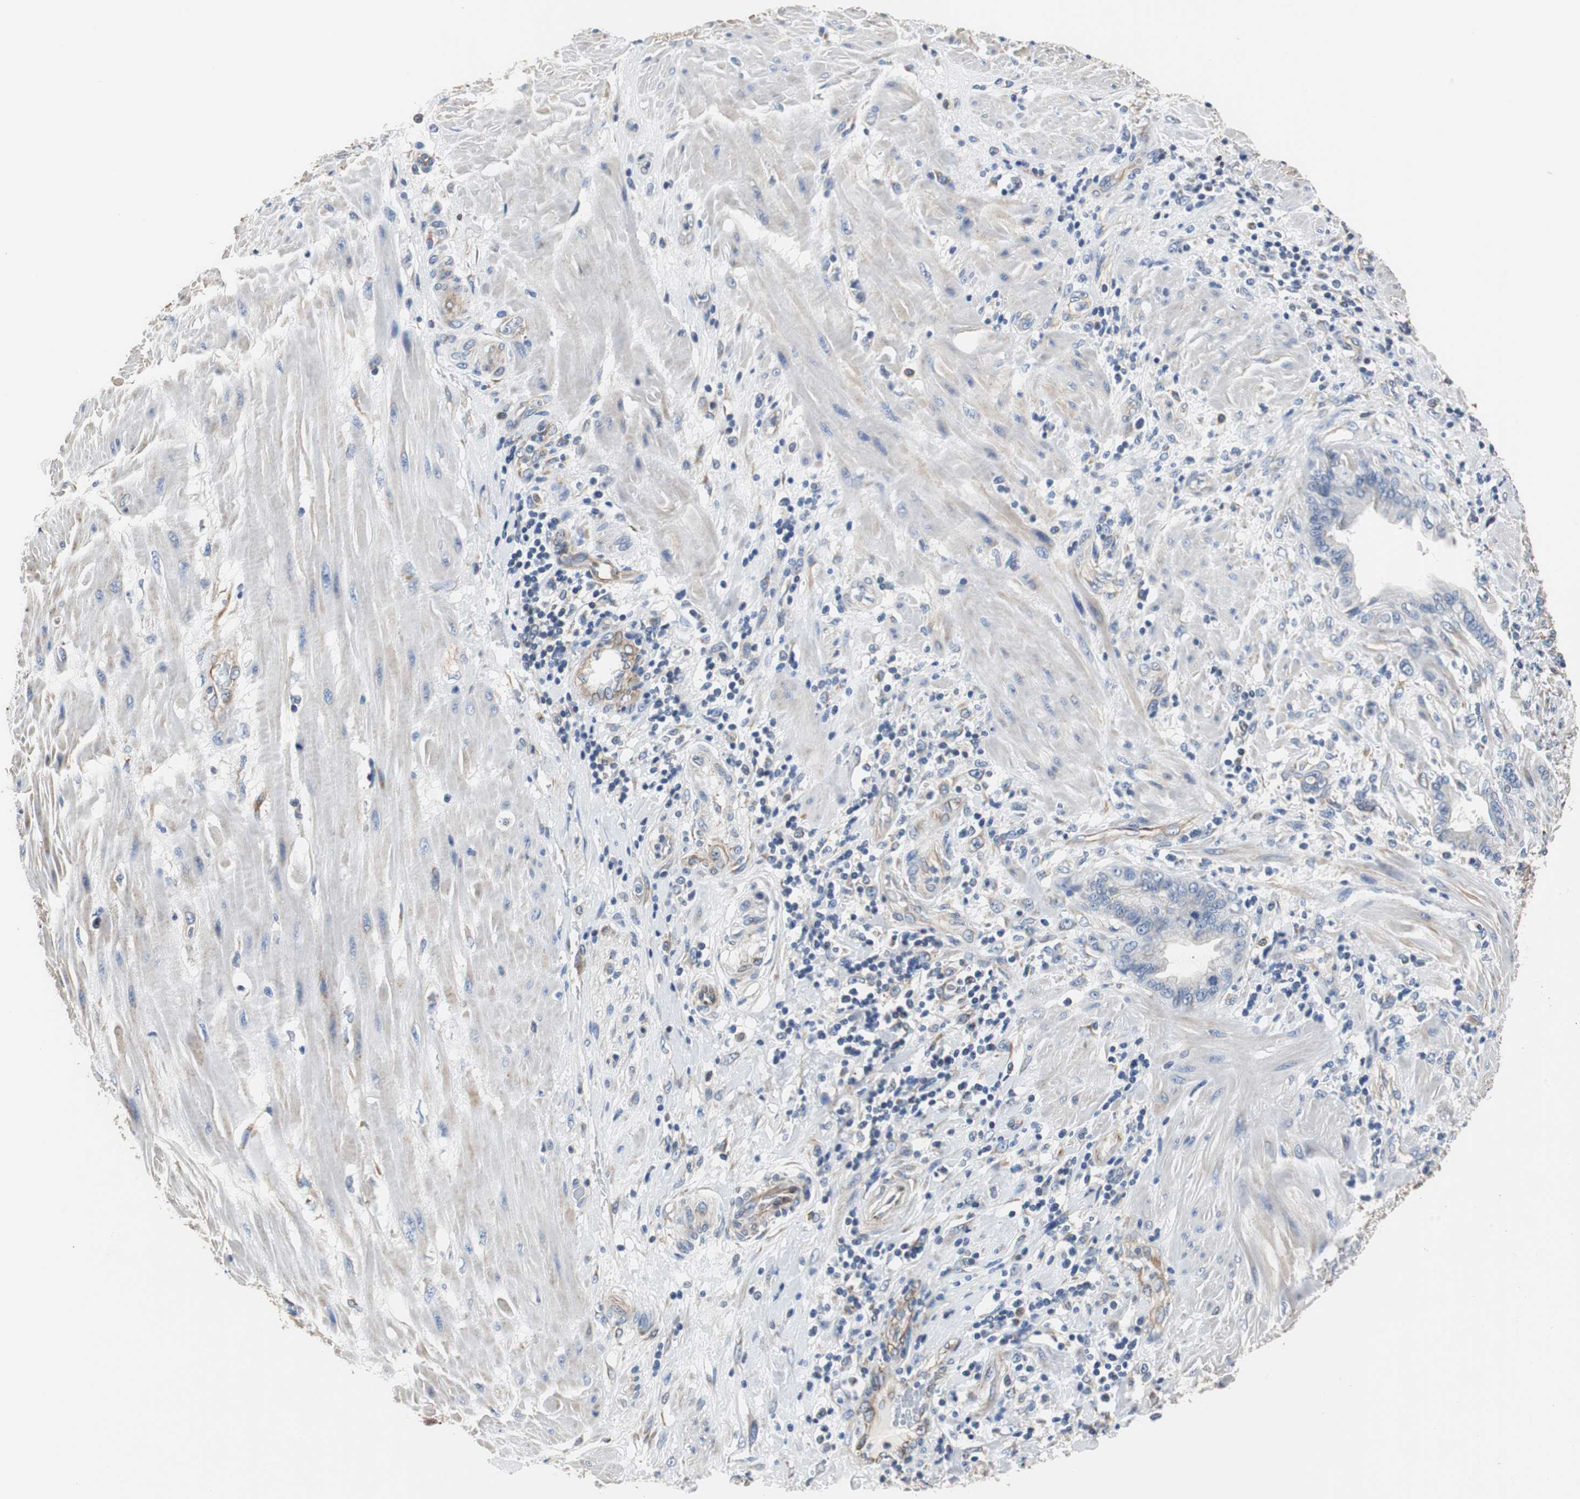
{"staining": {"intensity": "weak", "quantity": "25%-75%", "location": "cytoplasmic/membranous"}, "tissue": "pancreatic cancer", "cell_type": "Tumor cells", "image_type": "cancer", "snomed": [{"axis": "morphology", "description": "Adenocarcinoma, NOS"}, {"axis": "topography", "description": "Pancreas"}], "caption": "A histopathology image of human pancreatic adenocarcinoma stained for a protein exhibits weak cytoplasmic/membranous brown staining in tumor cells.", "gene": "PCK1", "patient": {"sex": "female", "age": 64}}